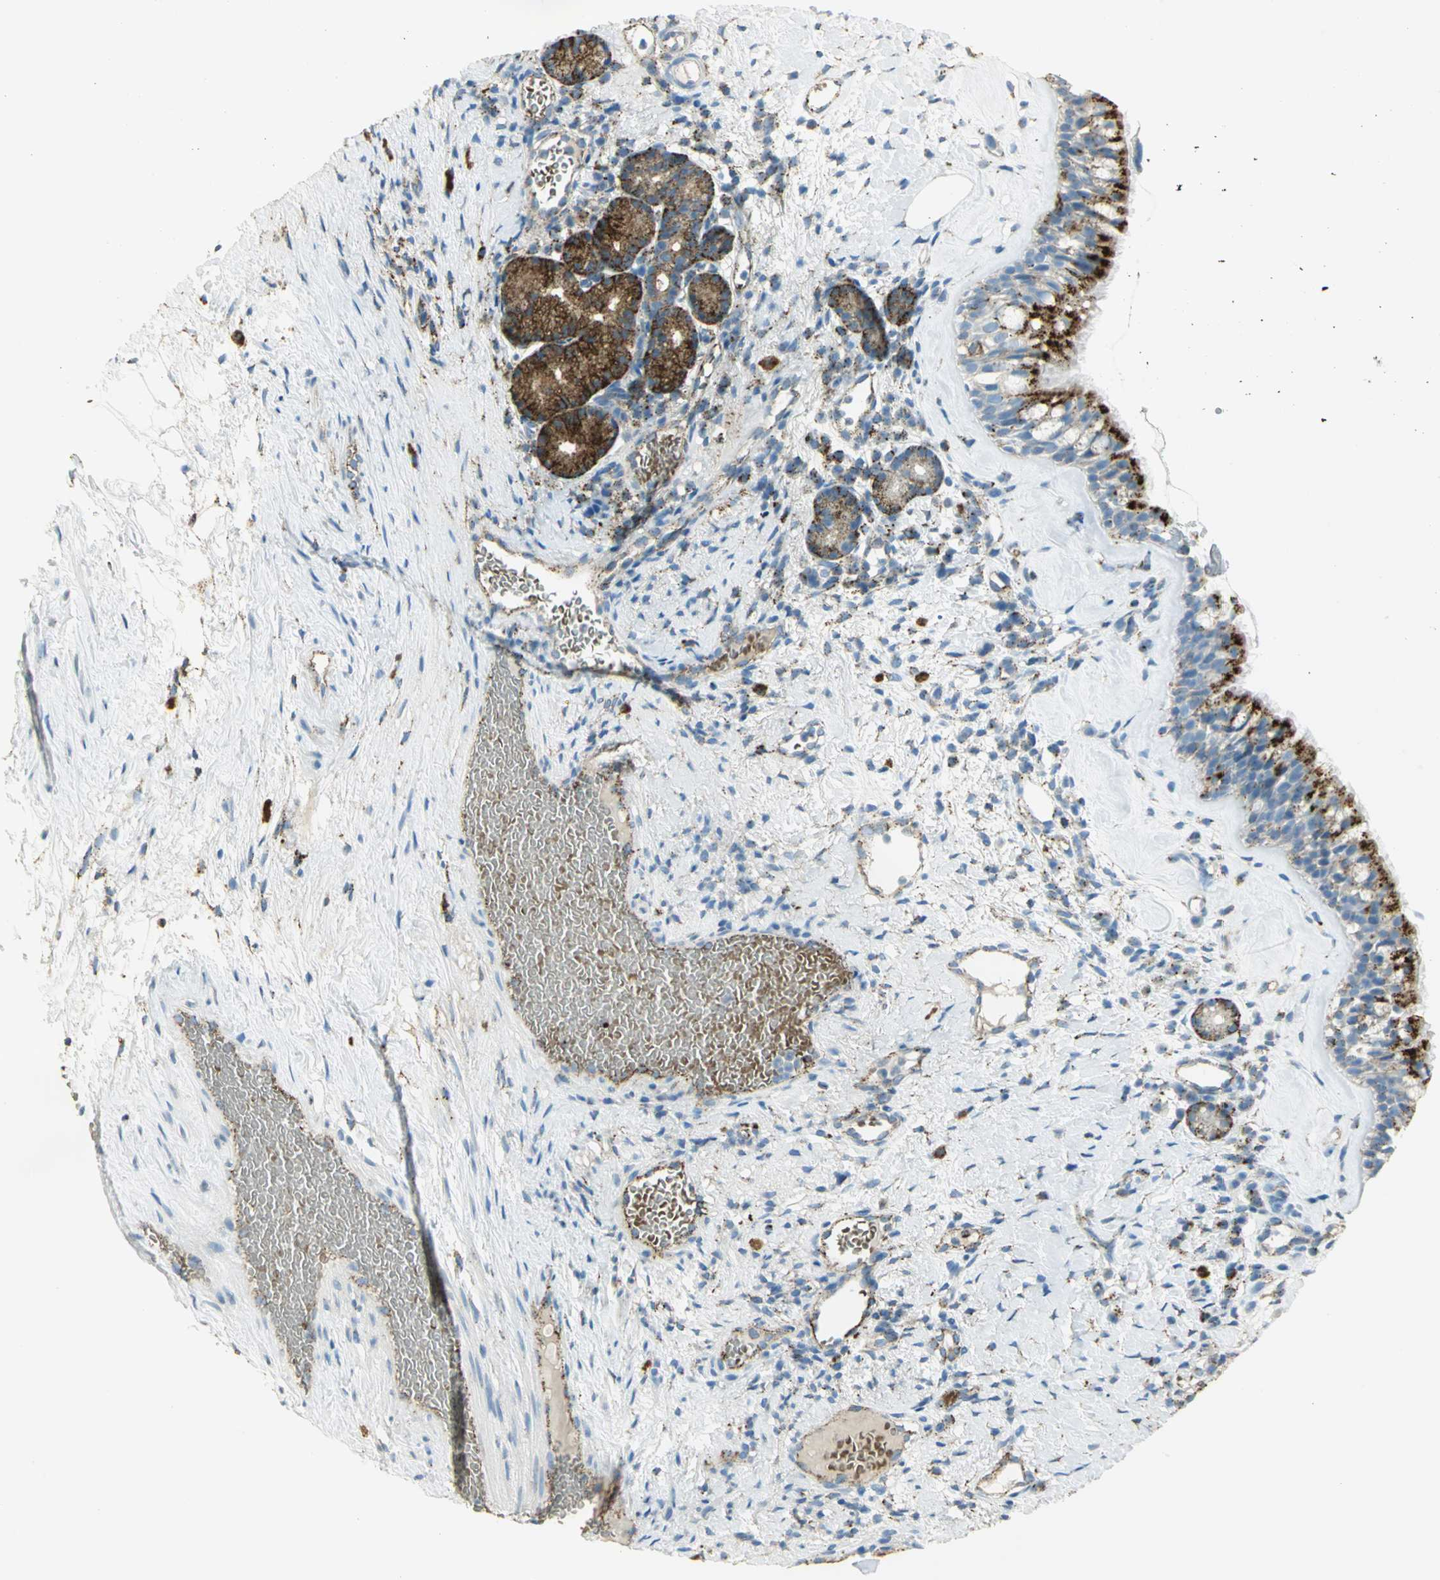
{"staining": {"intensity": "strong", "quantity": "25%-75%", "location": "cytoplasmic/membranous"}, "tissue": "nasopharynx", "cell_type": "Respiratory epithelial cells", "image_type": "normal", "snomed": [{"axis": "morphology", "description": "Normal tissue, NOS"}, {"axis": "morphology", "description": "Inflammation, NOS"}, {"axis": "topography", "description": "Nasopharynx"}], "caption": "Immunohistochemistry (DAB (3,3'-diaminobenzidine)) staining of unremarkable nasopharynx shows strong cytoplasmic/membranous protein positivity in approximately 25%-75% of respiratory epithelial cells.", "gene": "ARSA", "patient": {"sex": "female", "age": 55}}